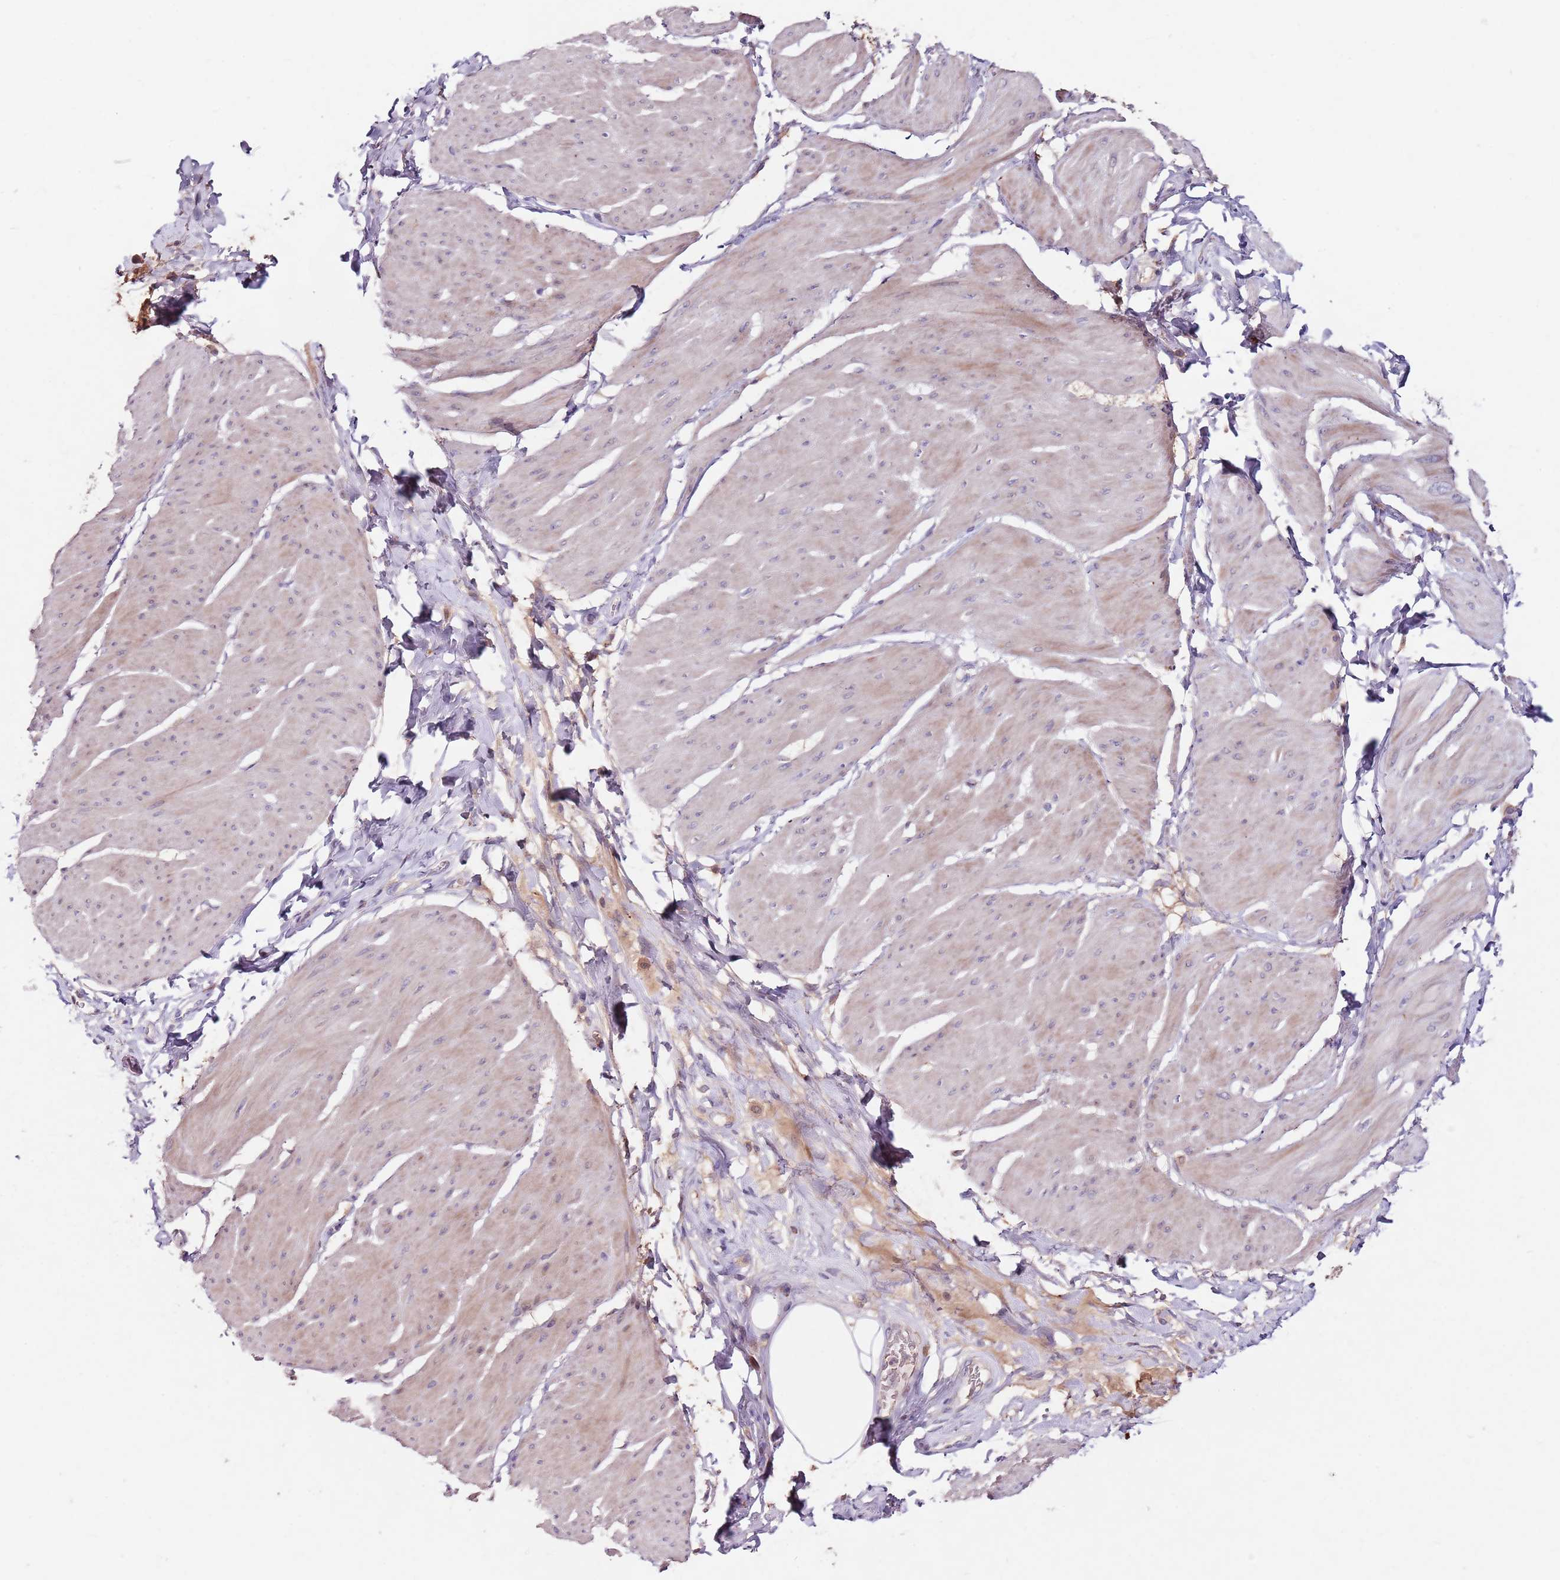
{"staining": {"intensity": "weak", "quantity": "25%-75%", "location": "cytoplasmic/membranous"}, "tissue": "smooth muscle", "cell_type": "Smooth muscle cells", "image_type": "normal", "snomed": [{"axis": "morphology", "description": "Urothelial carcinoma, High grade"}, {"axis": "topography", "description": "Urinary bladder"}], "caption": "Immunohistochemical staining of unremarkable smooth muscle exhibits 25%-75% levels of weak cytoplasmic/membranous protein staining in about 25%-75% of smooth muscle cells.", "gene": "NRDE2", "patient": {"sex": "male", "age": 46}}